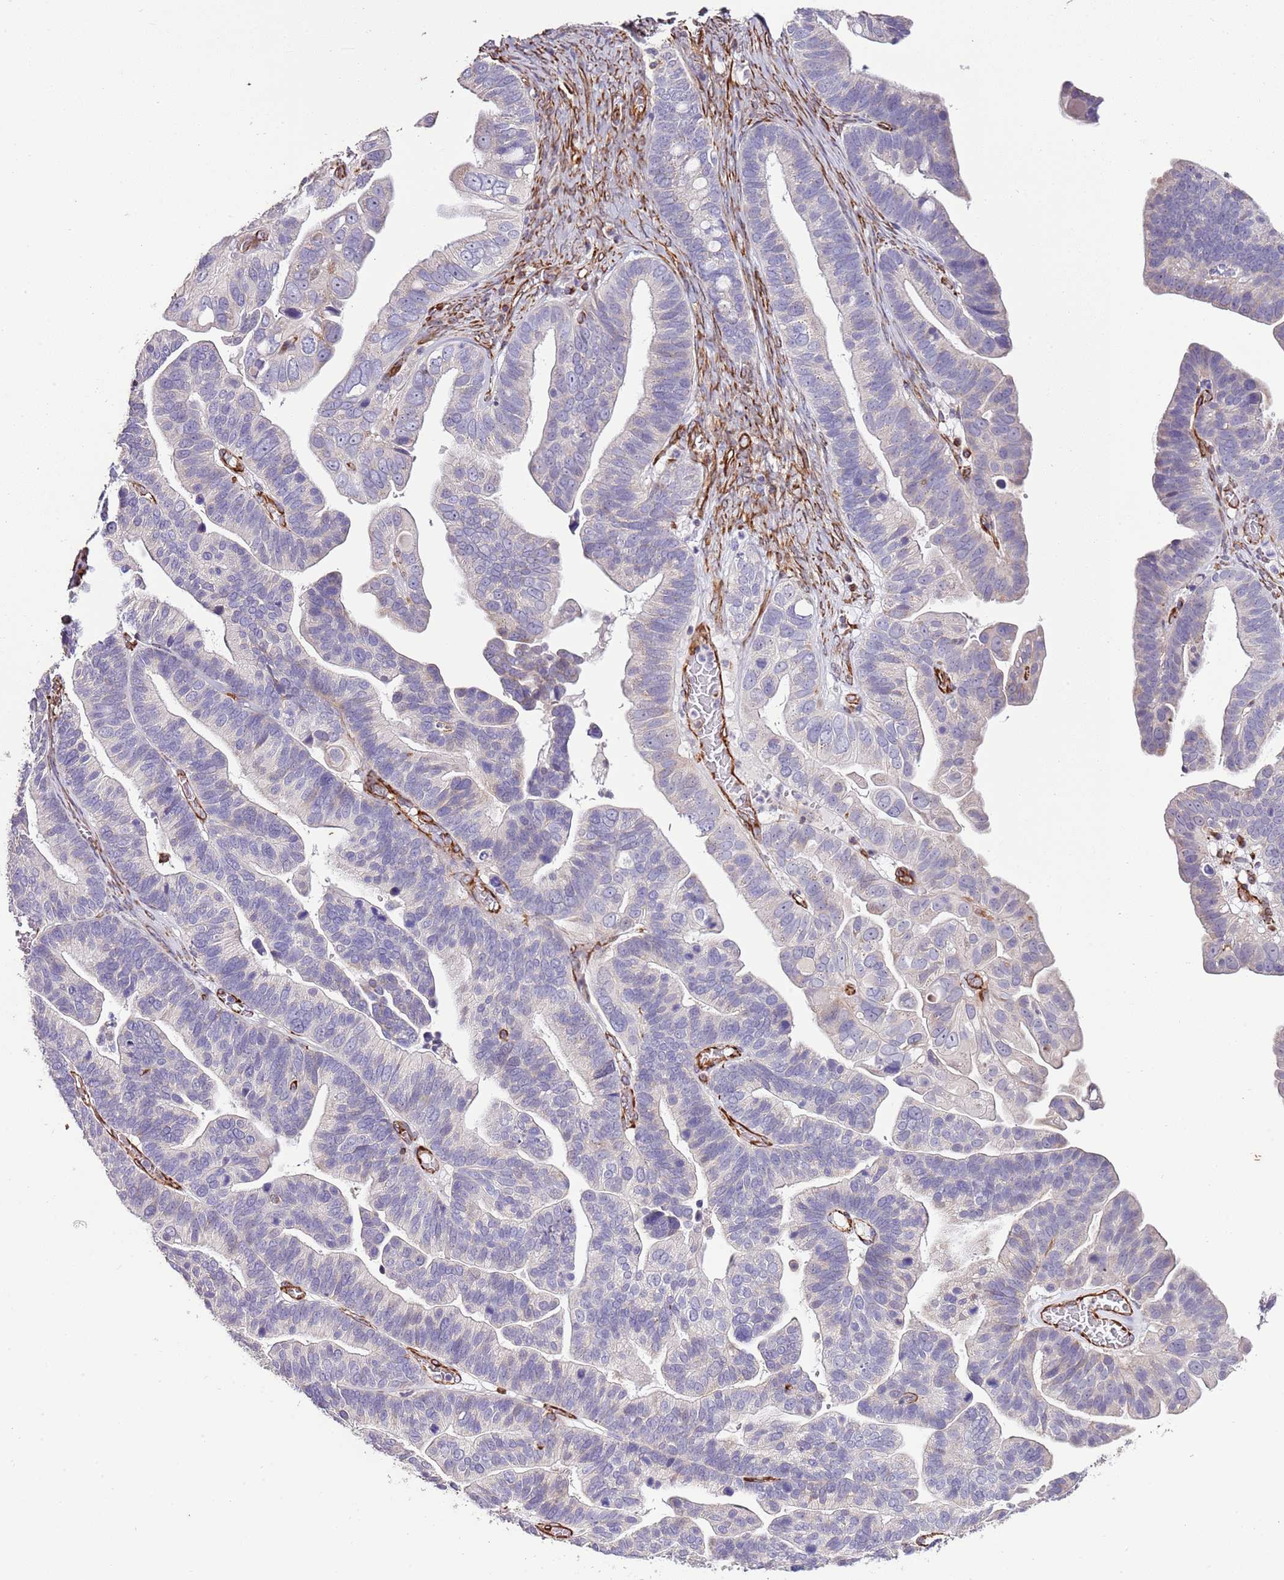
{"staining": {"intensity": "negative", "quantity": "none", "location": "none"}, "tissue": "ovarian cancer", "cell_type": "Tumor cells", "image_type": "cancer", "snomed": [{"axis": "morphology", "description": "Cystadenocarcinoma, serous, NOS"}, {"axis": "topography", "description": "Ovary"}], "caption": "This is an IHC histopathology image of ovarian serous cystadenocarcinoma. There is no positivity in tumor cells.", "gene": "ZNF786", "patient": {"sex": "female", "age": 56}}